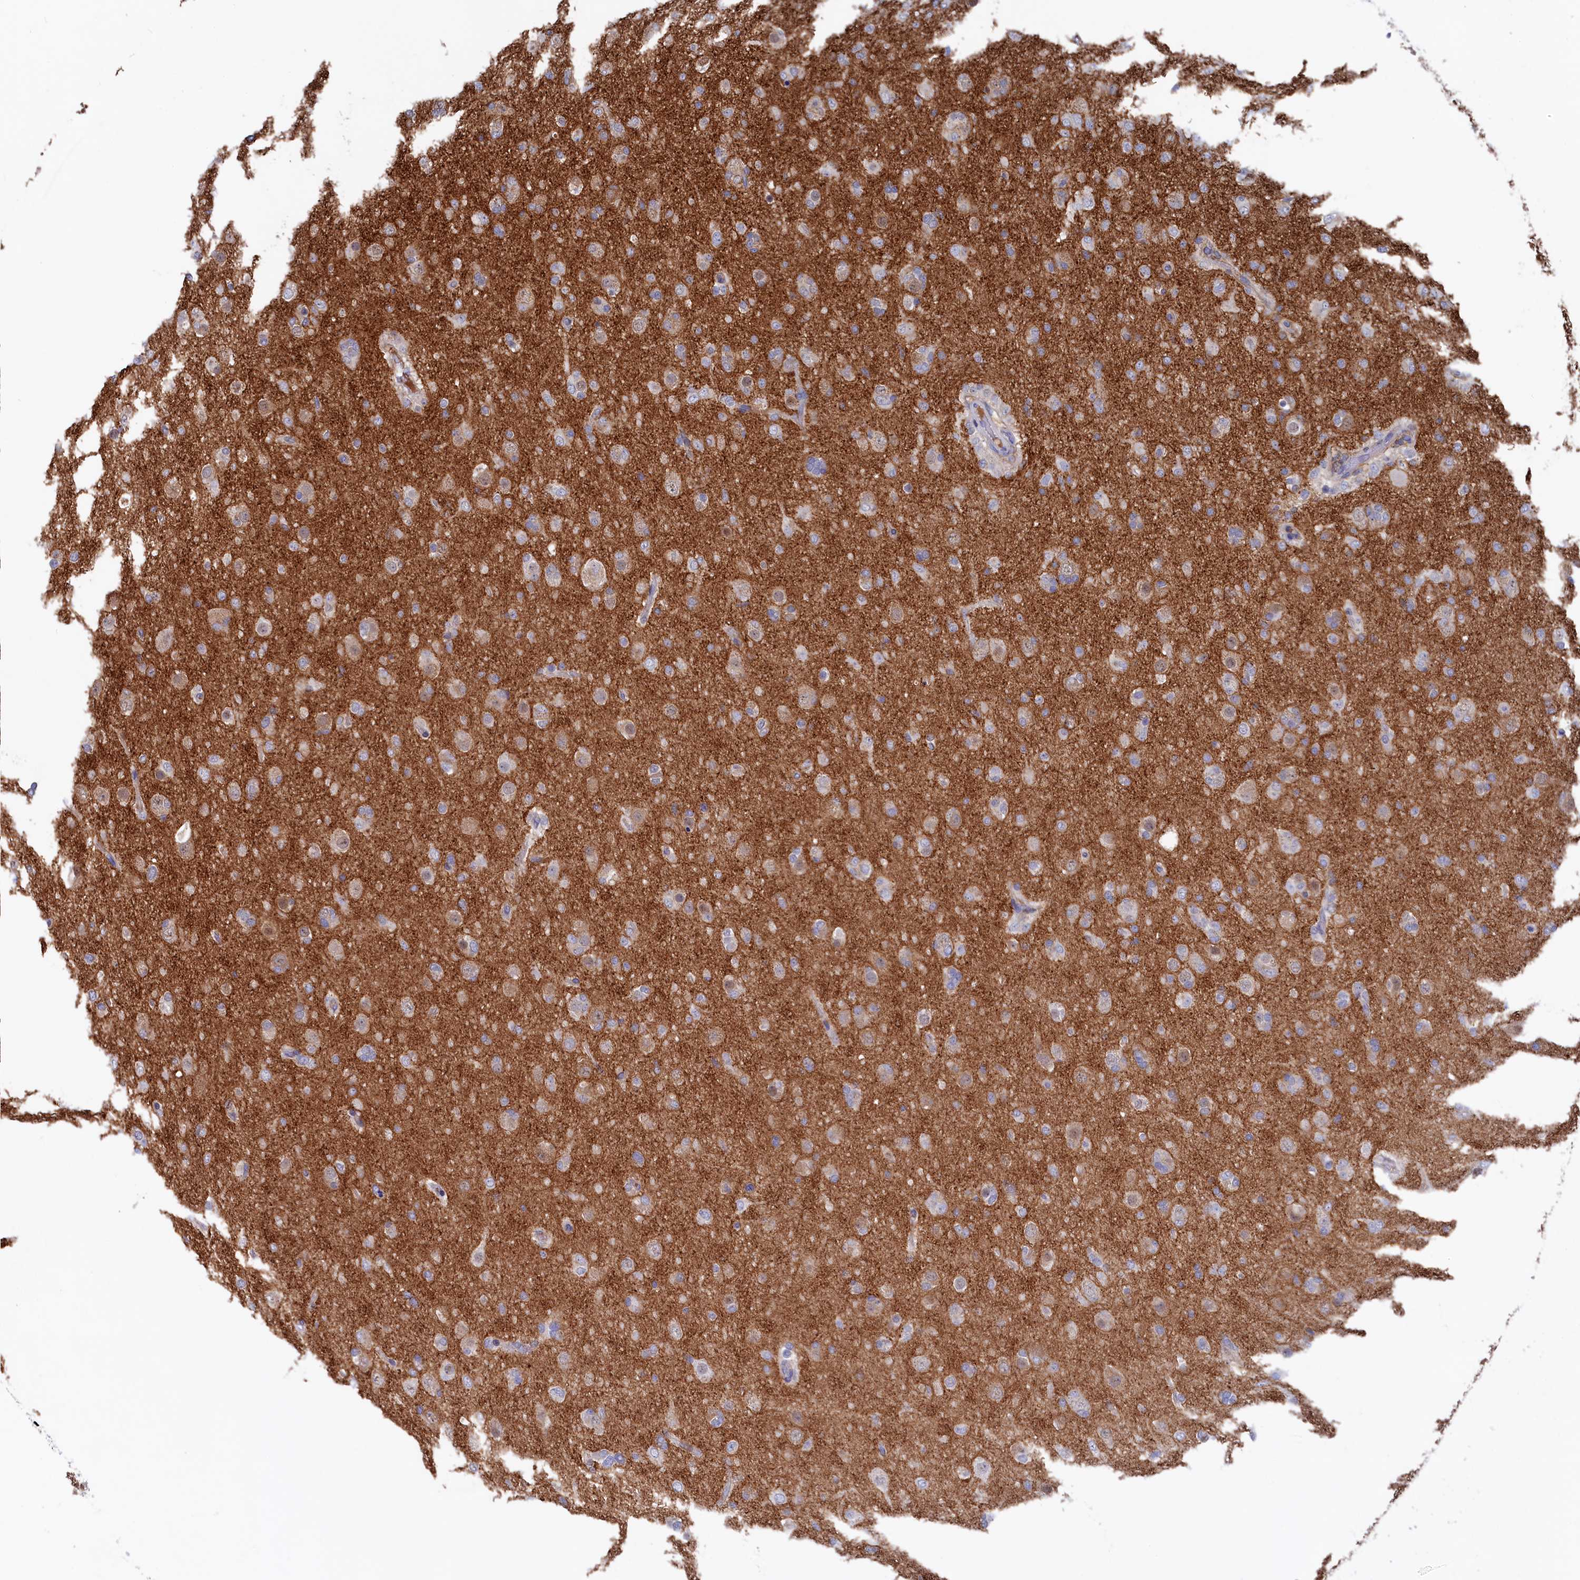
{"staining": {"intensity": "weak", "quantity": "<25%", "location": "cytoplasmic/membranous"}, "tissue": "glioma", "cell_type": "Tumor cells", "image_type": "cancer", "snomed": [{"axis": "morphology", "description": "Glioma, malignant, Low grade"}, {"axis": "topography", "description": "Brain"}], "caption": "An IHC histopathology image of low-grade glioma (malignant) is shown. There is no staining in tumor cells of low-grade glioma (malignant).", "gene": "C12orf73", "patient": {"sex": "male", "age": 65}}